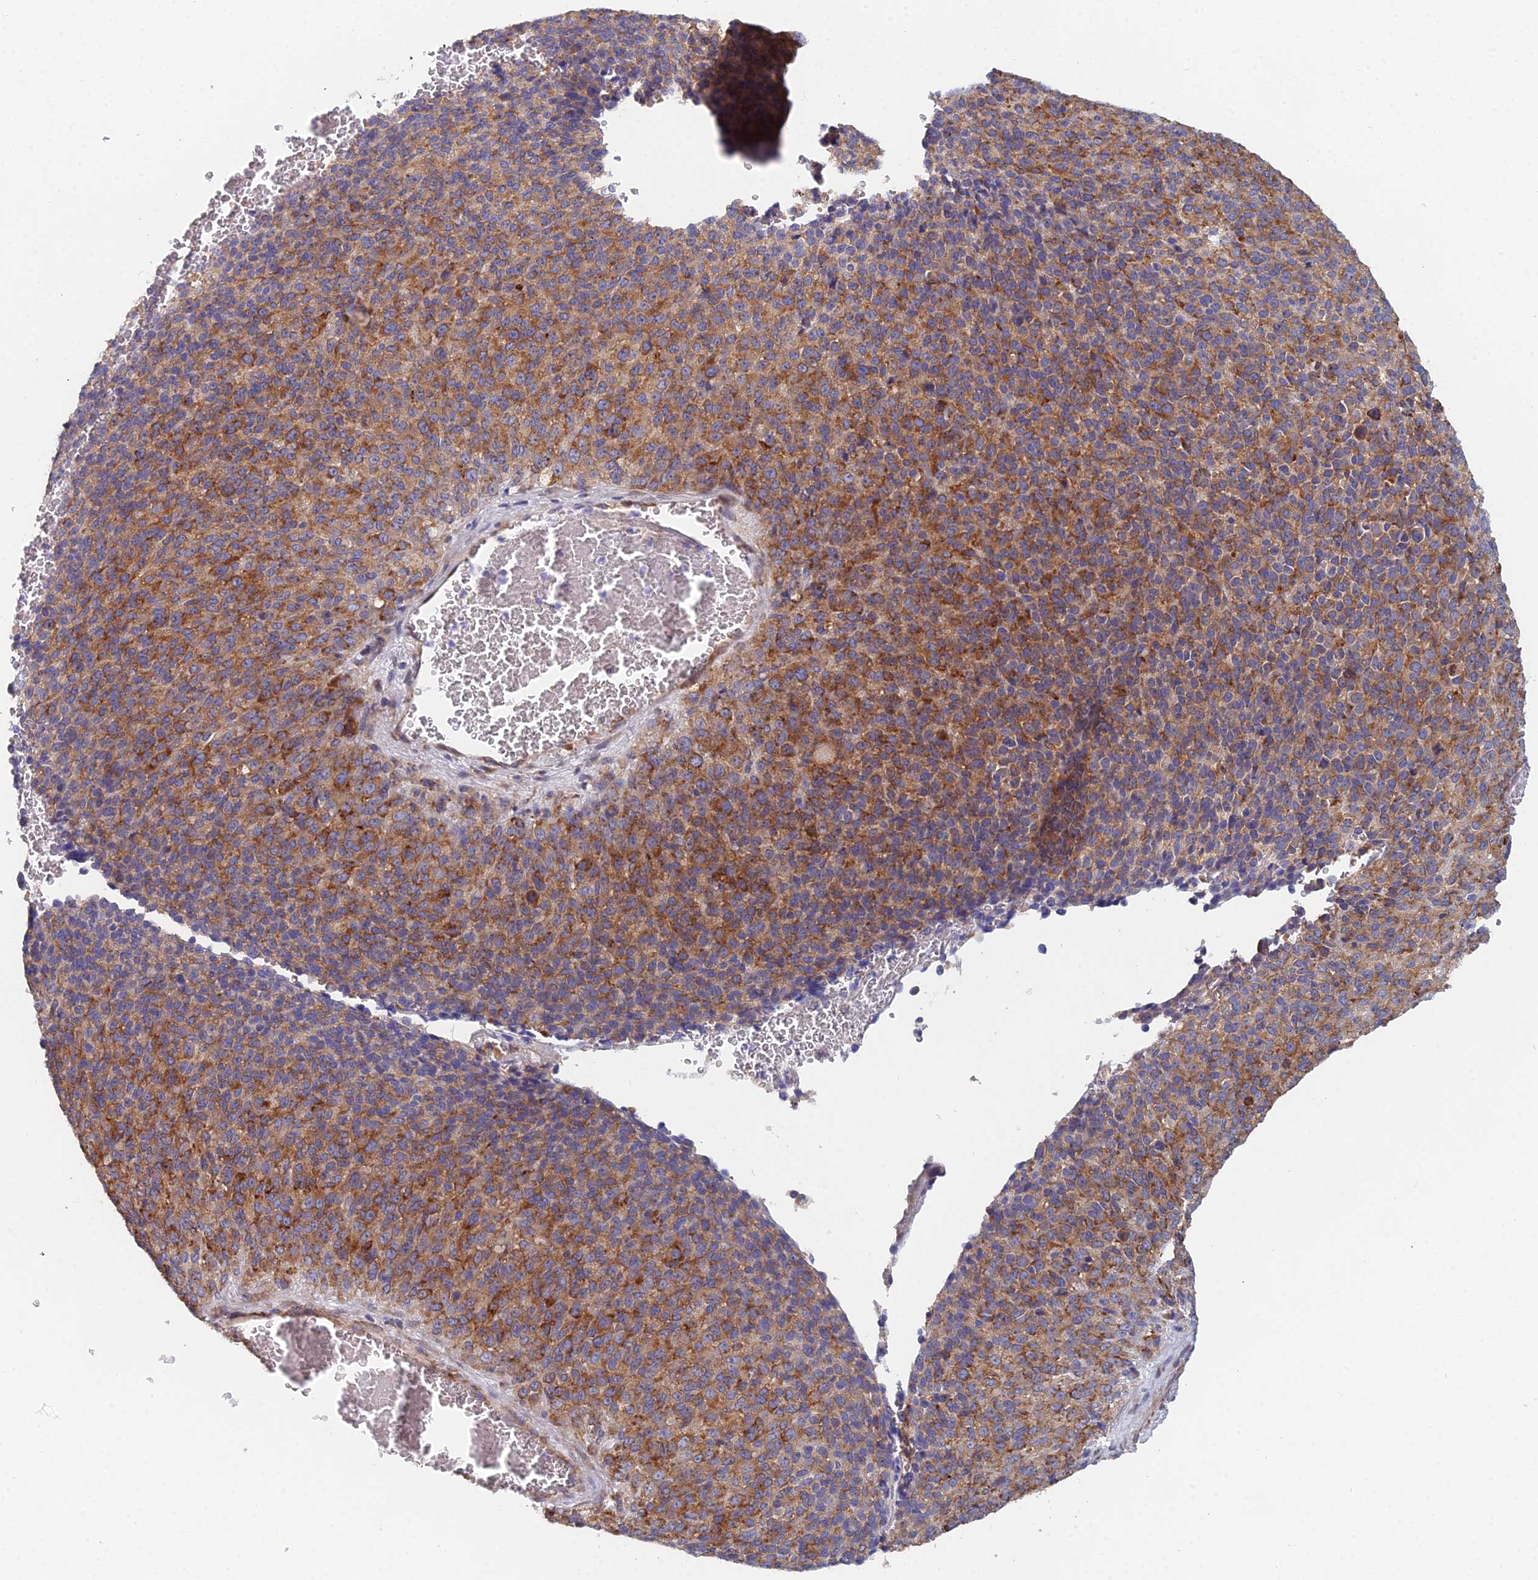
{"staining": {"intensity": "moderate", "quantity": ">75%", "location": "cytoplasmic/membranous"}, "tissue": "melanoma", "cell_type": "Tumor cells", "image_type": "cancer", "snomed": [{"axis": "morphology", "description": "Malignant melanoma, Metastatic site"}, {"axis": "topography", "description": "Brain"}], "caption": "Immunohistochemical staining of human malignant melanoma (metastatic site) reveals medium levels of moderate cytoplasmic/membranous expression in about >75% of tumor cells. (brown staining indicates protein expression, while blue staining denotes nuclei).", "gene": "ELOF1", "patient": {"sex": "female", "age": 56}}